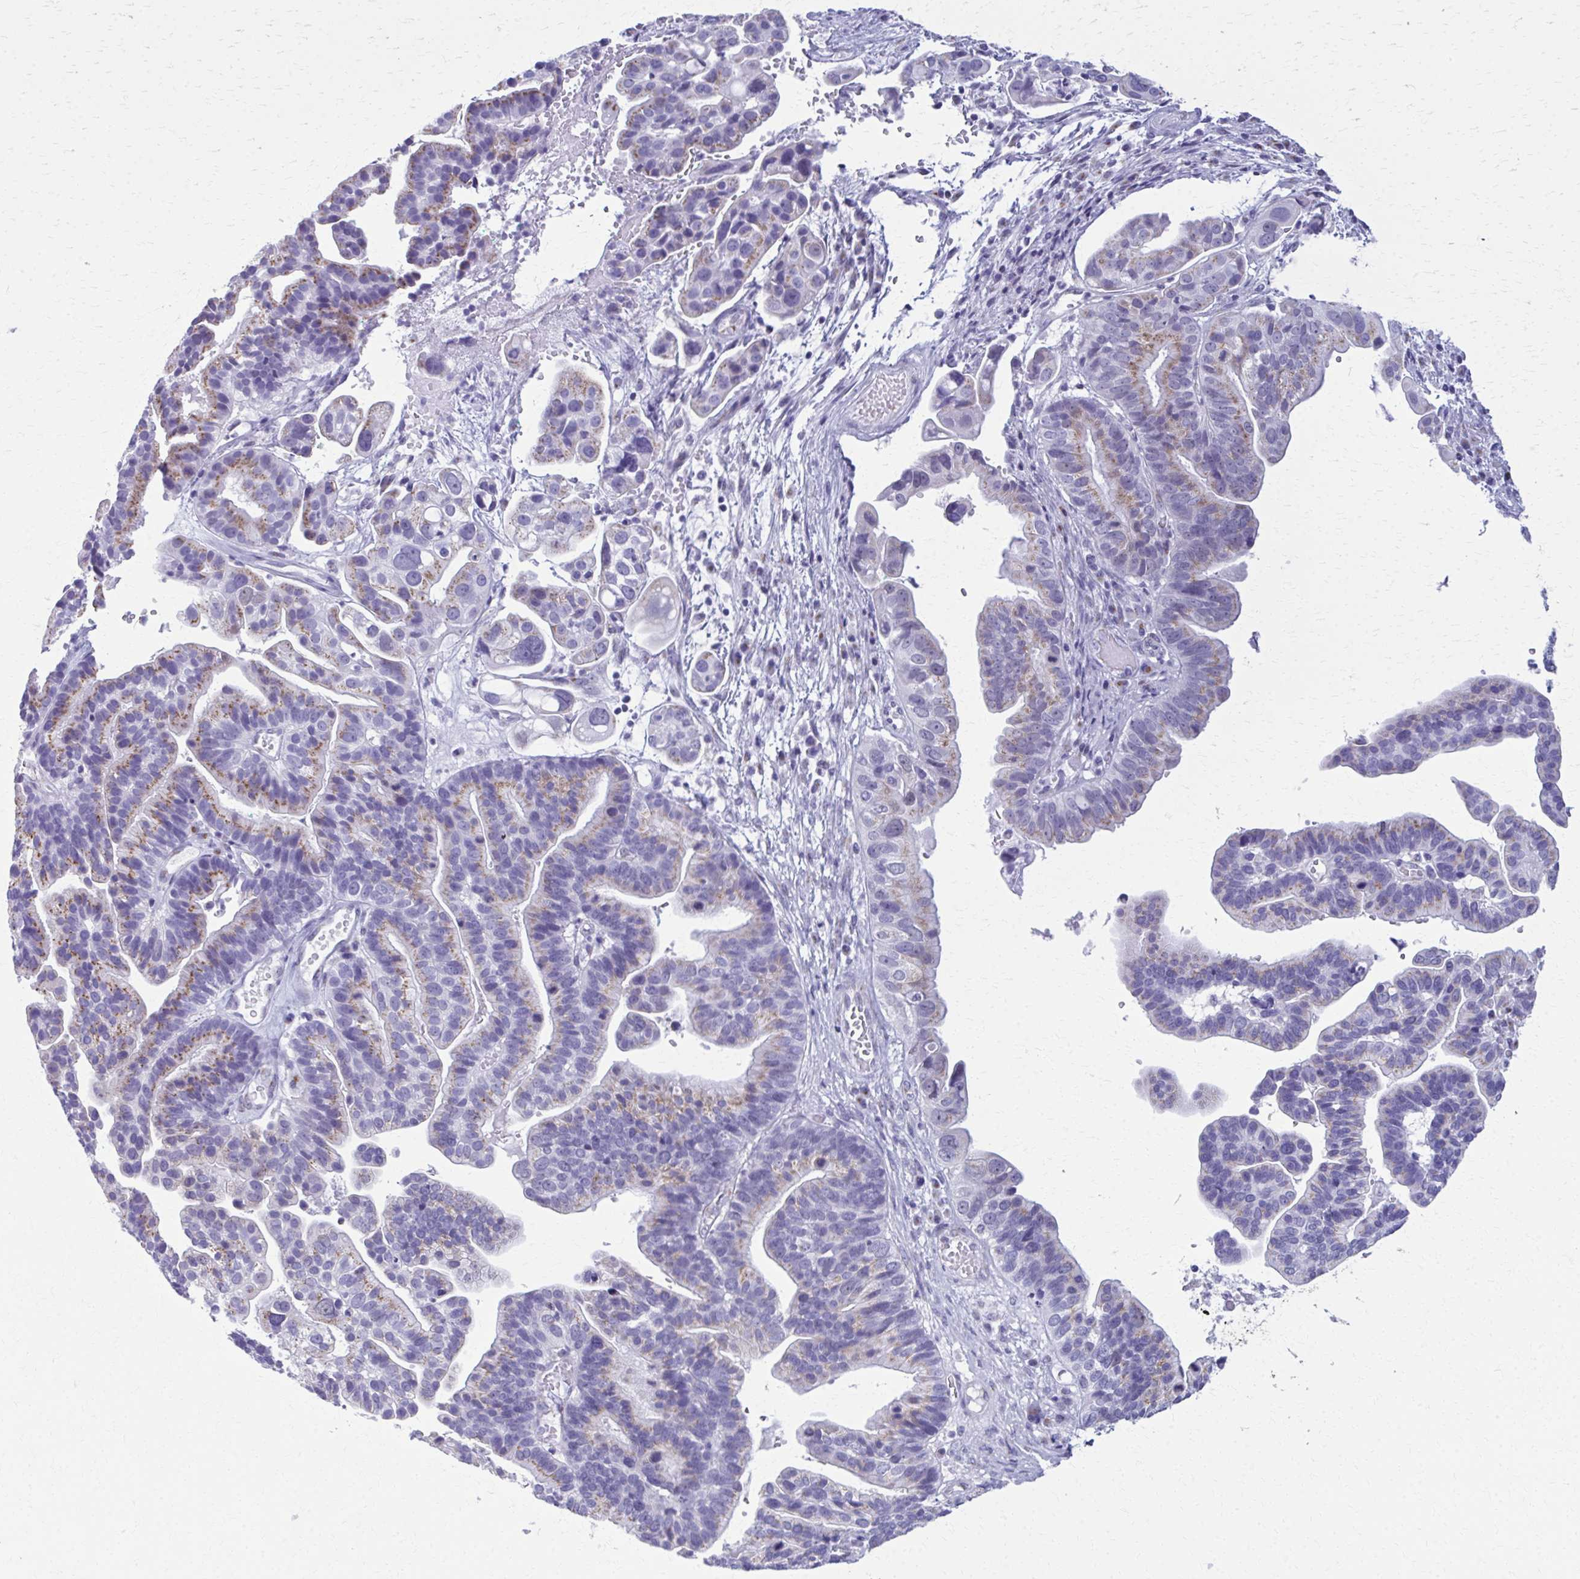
{"staining": {"intensity": "moderate", "quantity": "<25%", "location": "cytoplasmic/membranous"}, "tissue": "ovarian cancer", "cell_type": "Tumor cells", "image_type": "cancer", "snomed": [{"axis": "morphology", "description": "Cystadenocarcinoma, serous, NOS"}, {"axis": "topography", "description": "Ovary"}], "caption": "DAB (3,3'-diaminobenzidine) immunohistochemical staining of ovarian serous cystadenocarcinoma reveals moderate cytoplasmic/membranous protein expression in about <25% of tumor cells.", "gene": "SCLY", "patient": {"sex": "female", "age": 56}}